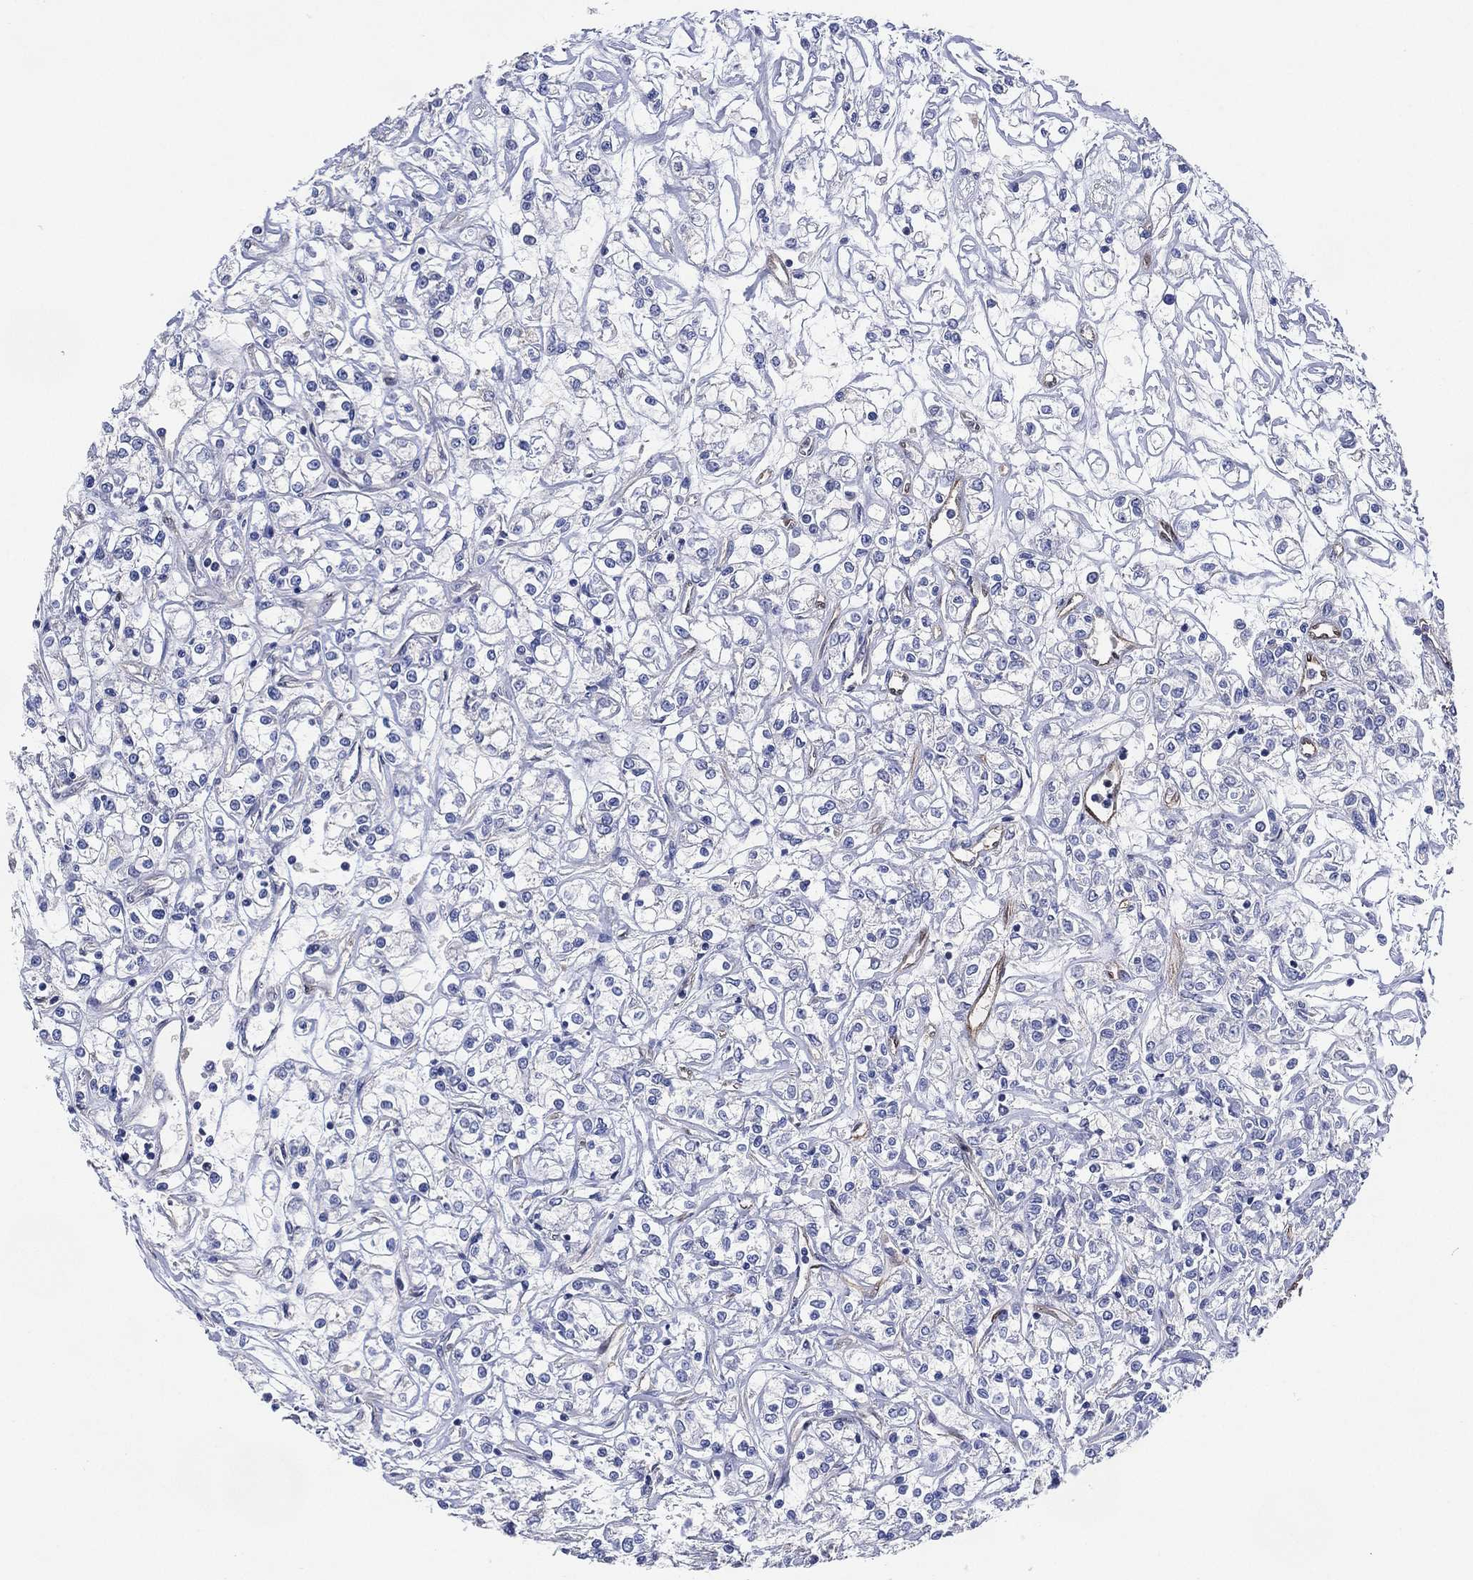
{"staining": {"intensity": "negative", "quantity": "none", "location": "none"}, "tissue": "renal cancer", "cell_type": "Tumor cells", "image_type": "cancer", "snomed": [{"axis": "morphology", "description": "Adenocarcinoma, NOS"}, {"axis": "topography", "description": "Kidney"}], "caption": "Immunohistochemistry of renal cancer displays no staining in tumor cells.", "gene": "AK1", "patient": {"sex": "female", "age": 59}}